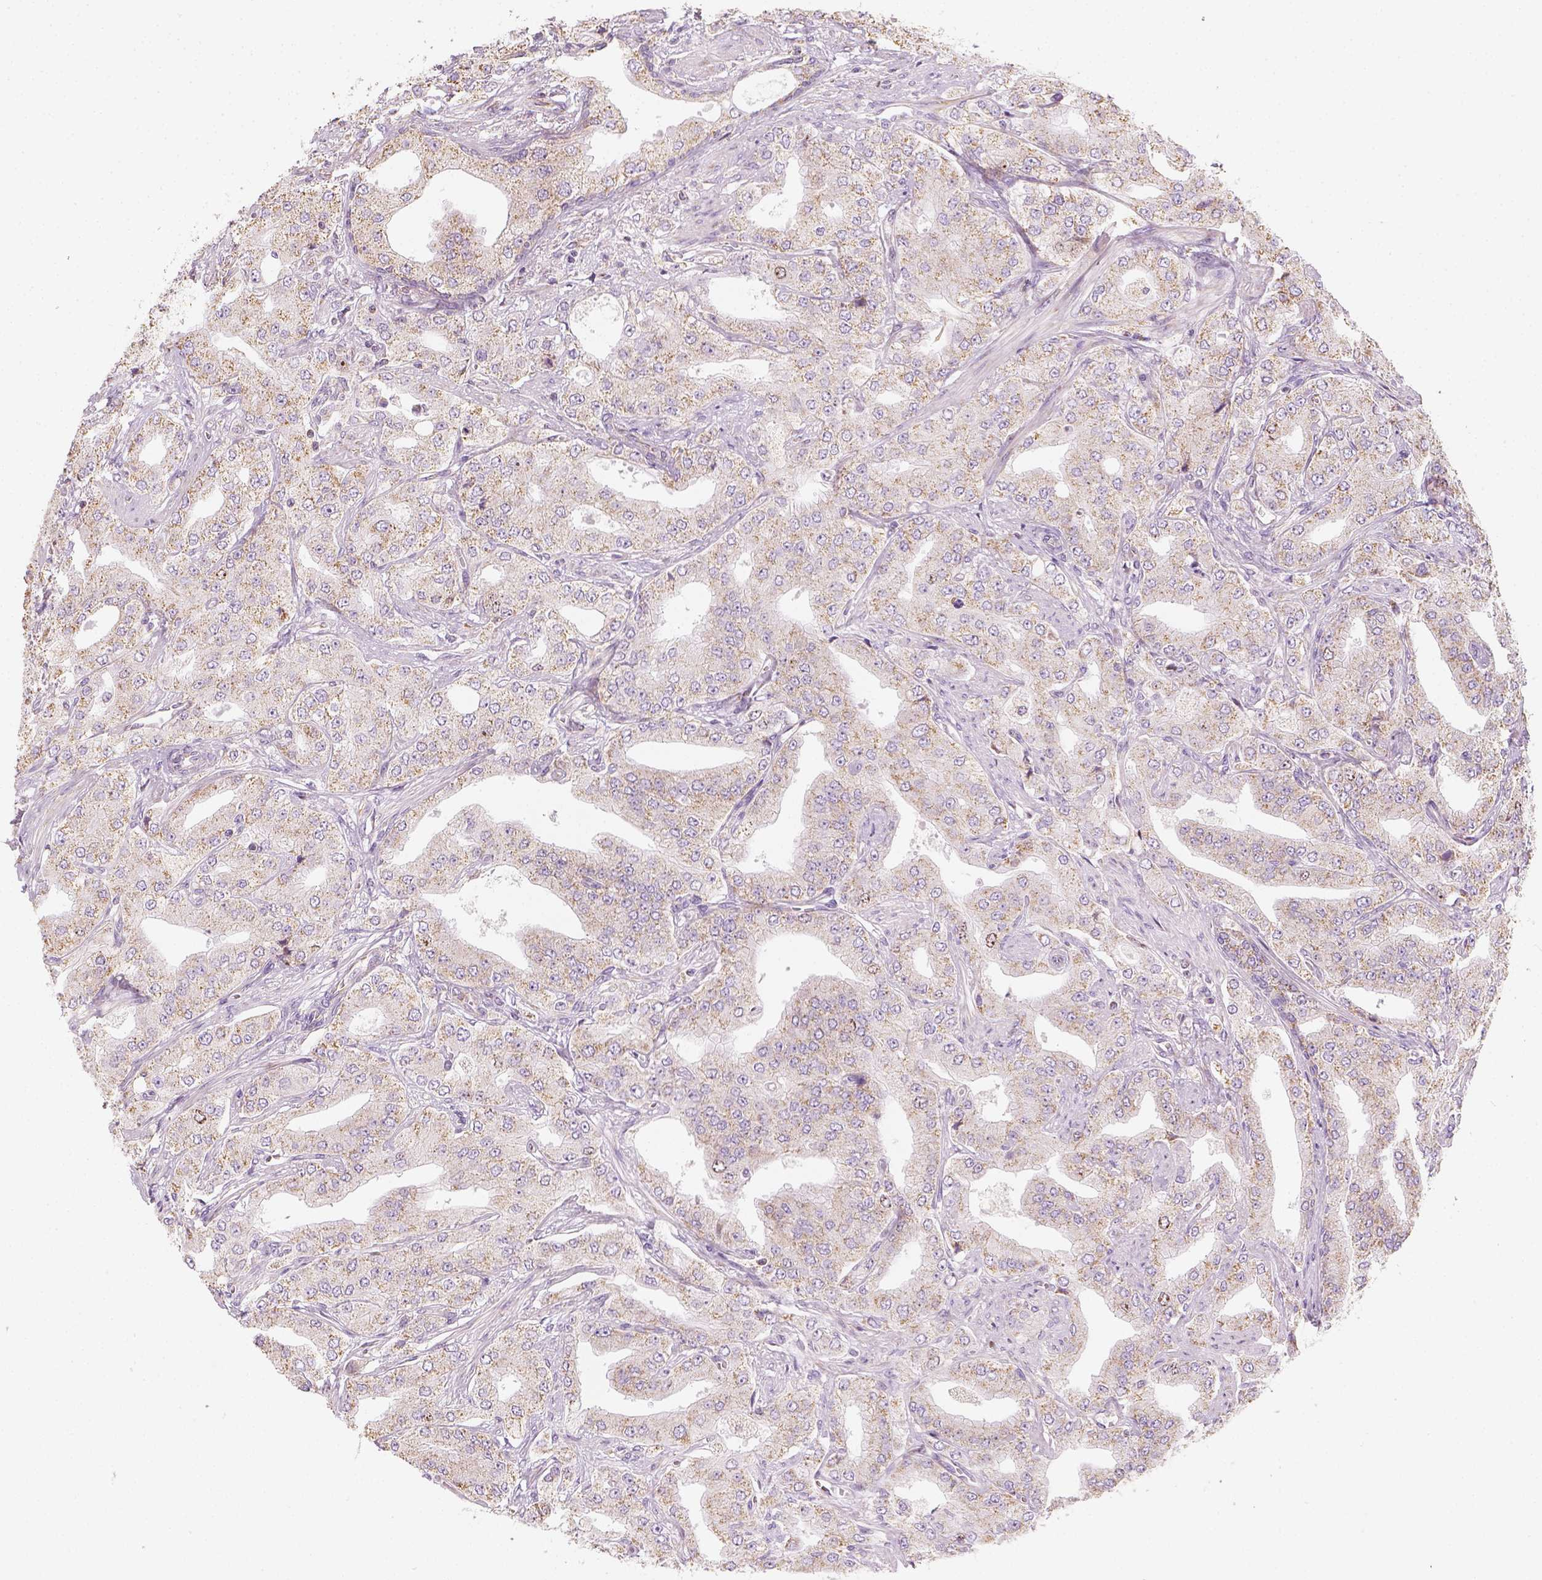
{"staining": {"intensity": "moderate", "quantity": ">75%", "location": "cytoplasmic/membranous"}, "tissue": "prostate cancer", "cell_type": "Tumor cells", "image_type": "cancer", "snomed": [{"axis": "morphology", "description": "Adenocarcinoma, Low grade"}, {"axis": "topography", "description": "Prostate"}], "caption": "The immunohistochemical stain highlights moderate cytoplasmic/membranous positivity in tumor cells of prostate cancer tissue. Immunohistochemistry stains the protein in brown and the nuclei are stained blue.", "gene": "LCA5", "patient": {"sex": "male", "age": 60}}